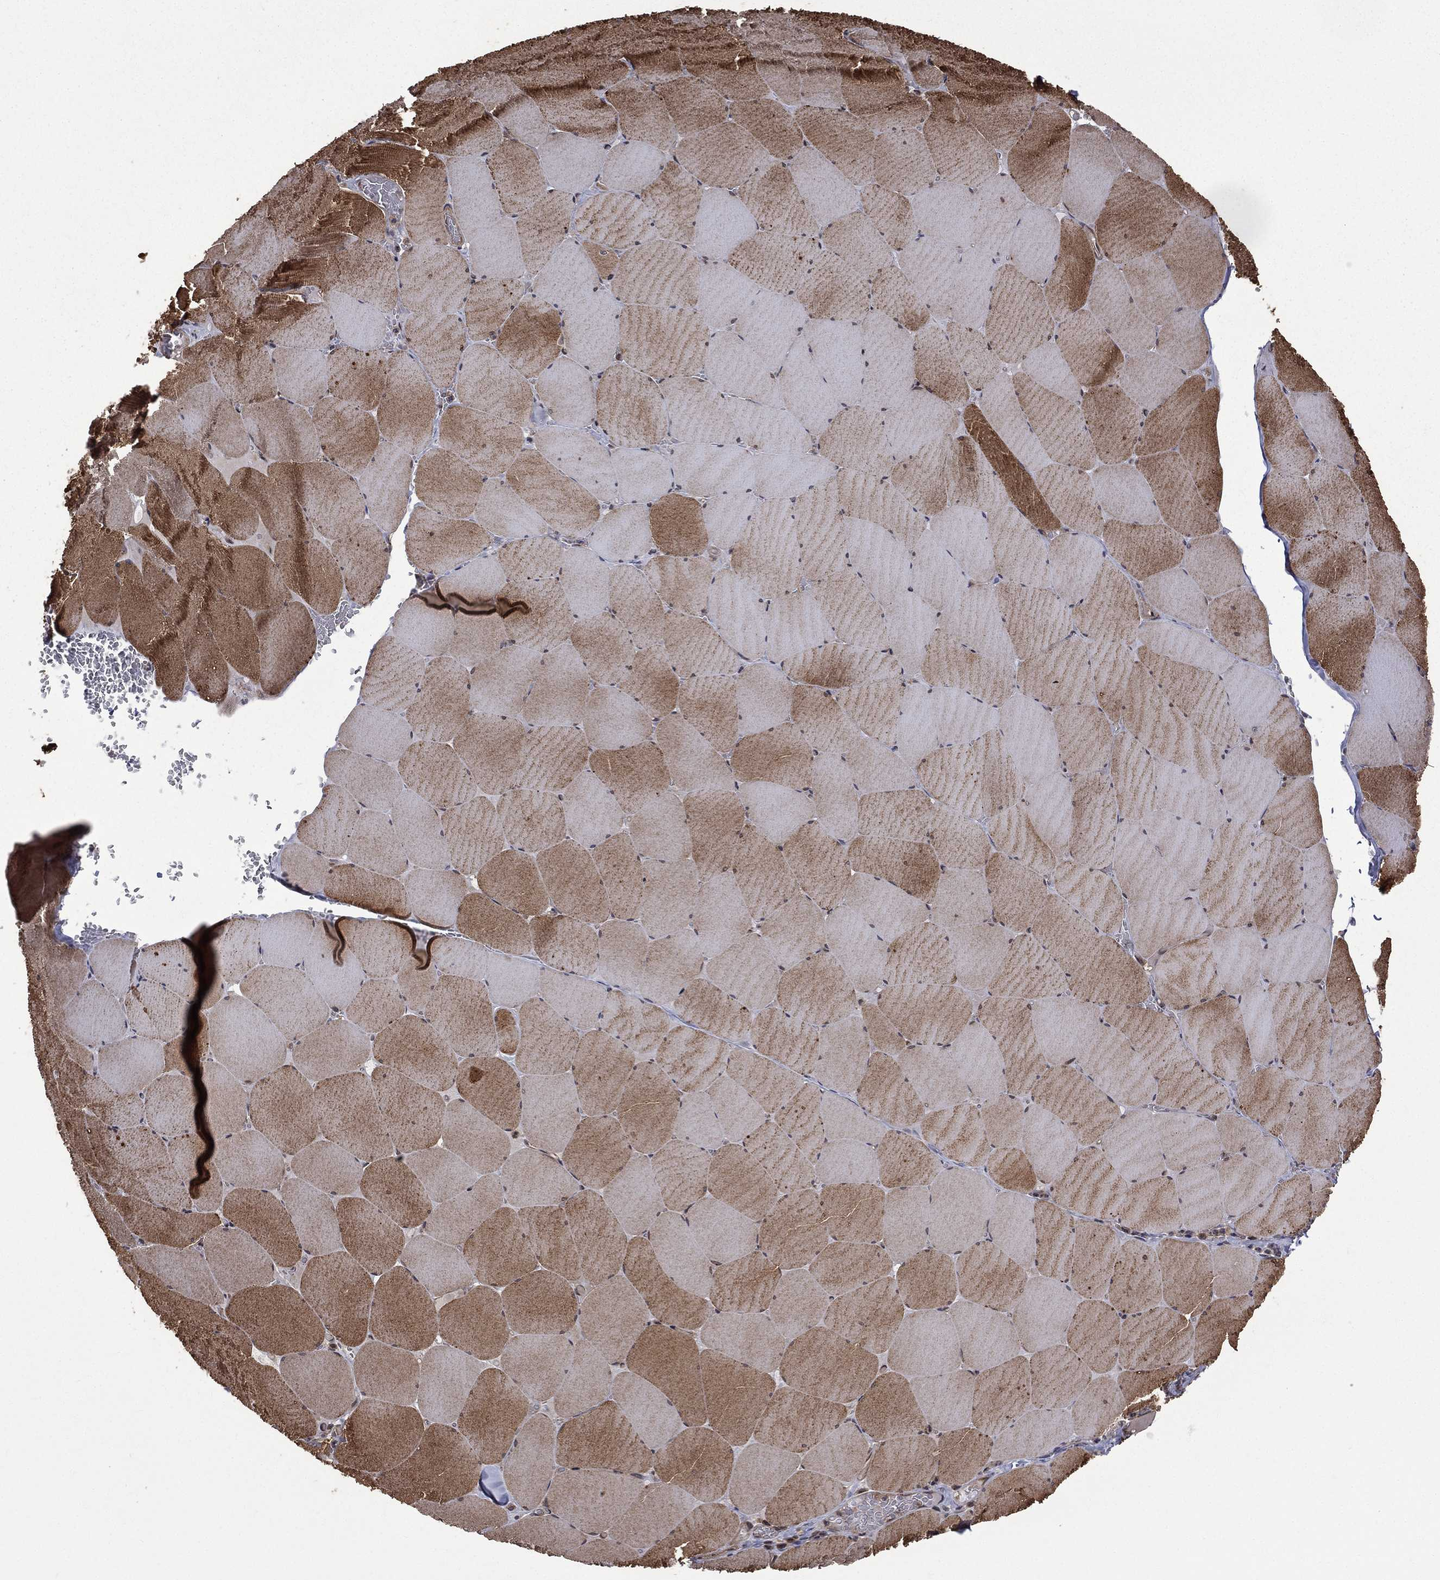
{"staining": {"intensity": "strong", "quantity": "25%-75%", "location": "cytoplasmic/membranous"}, "tissue": "skeletal muscle", "cell_type": "Myocytes", "image_type": "normal", "snomed": [{"axis": "morphology", "description": "Normal tissue, NOS"}, {"axis": "morphology", "description": "Malignant melanoma, Metastatic site"}, {"axis": "topography", "description": "Skeletal muscle"}], "caption": "A brown stain shows strong cytoplasmic/membranous expression of a protein in myocytes of benign human skeletal muscle. Using DAB (brown) and hematoxylin (blue) stains, captured at high magnification using brightfield microscopy.", "gene": "GIMAP6", "patient": {"sex": "male", "age": 50}}